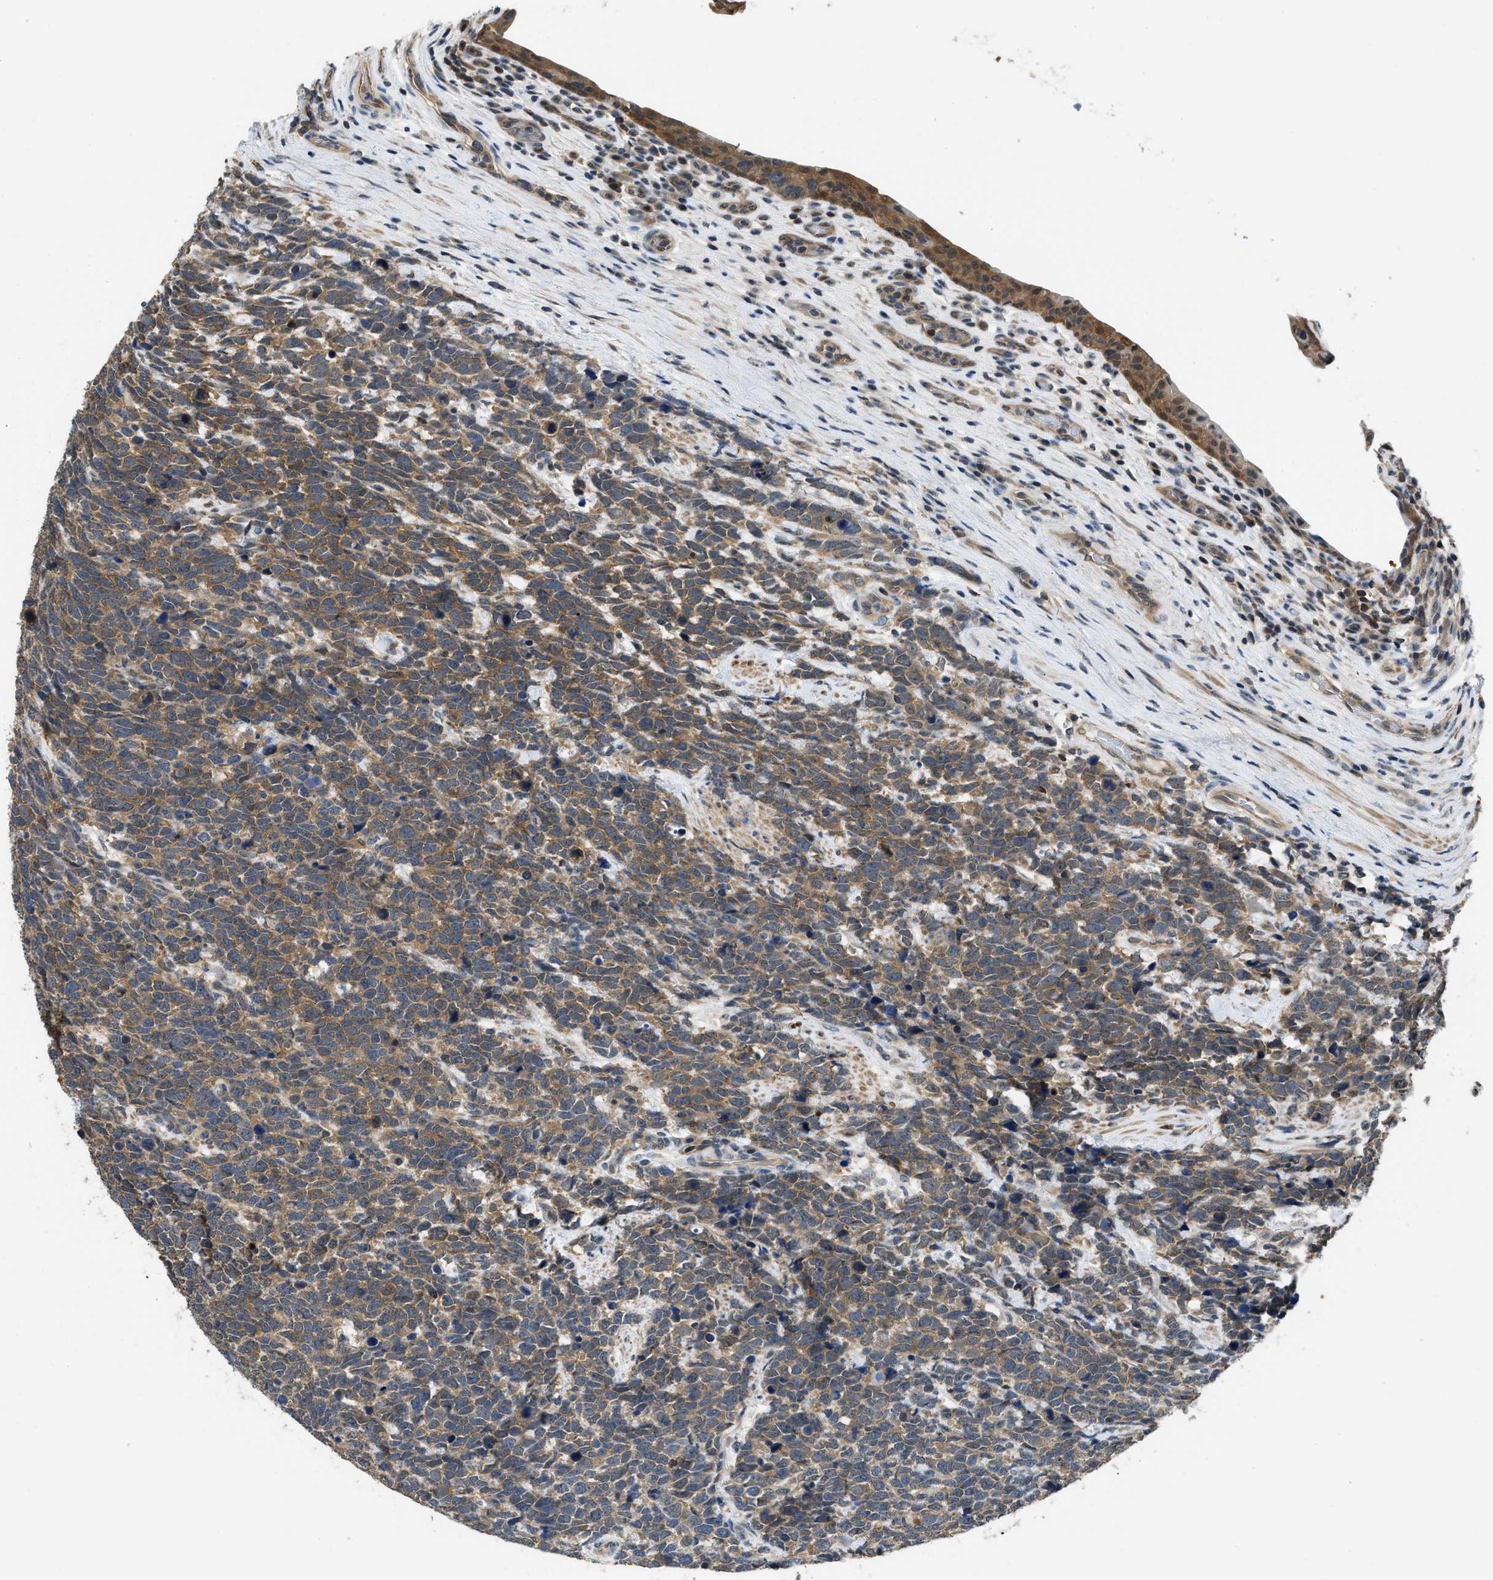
{"staining": {"intensity": "moderate", "quantity": ">75%", "location": "cytoplasmic/membranous"}, "tissue": "urothelial cancer", "cell_type": "Tumor cells", "image_type": "cancer", "snomed": [{"axis": "morphology", "description": "Urothelial carcinoma, High grade"}, {"axis": "topography", "description": "Urinary bladder"}], "caption": "IHC of human urothelial cancer demonstrates medium levels of moderate cytoplasmic/membranous expression in approximately >75% of tumor cells.", "gene": "TES", "patient": {"sex": "female", "age": 82}}